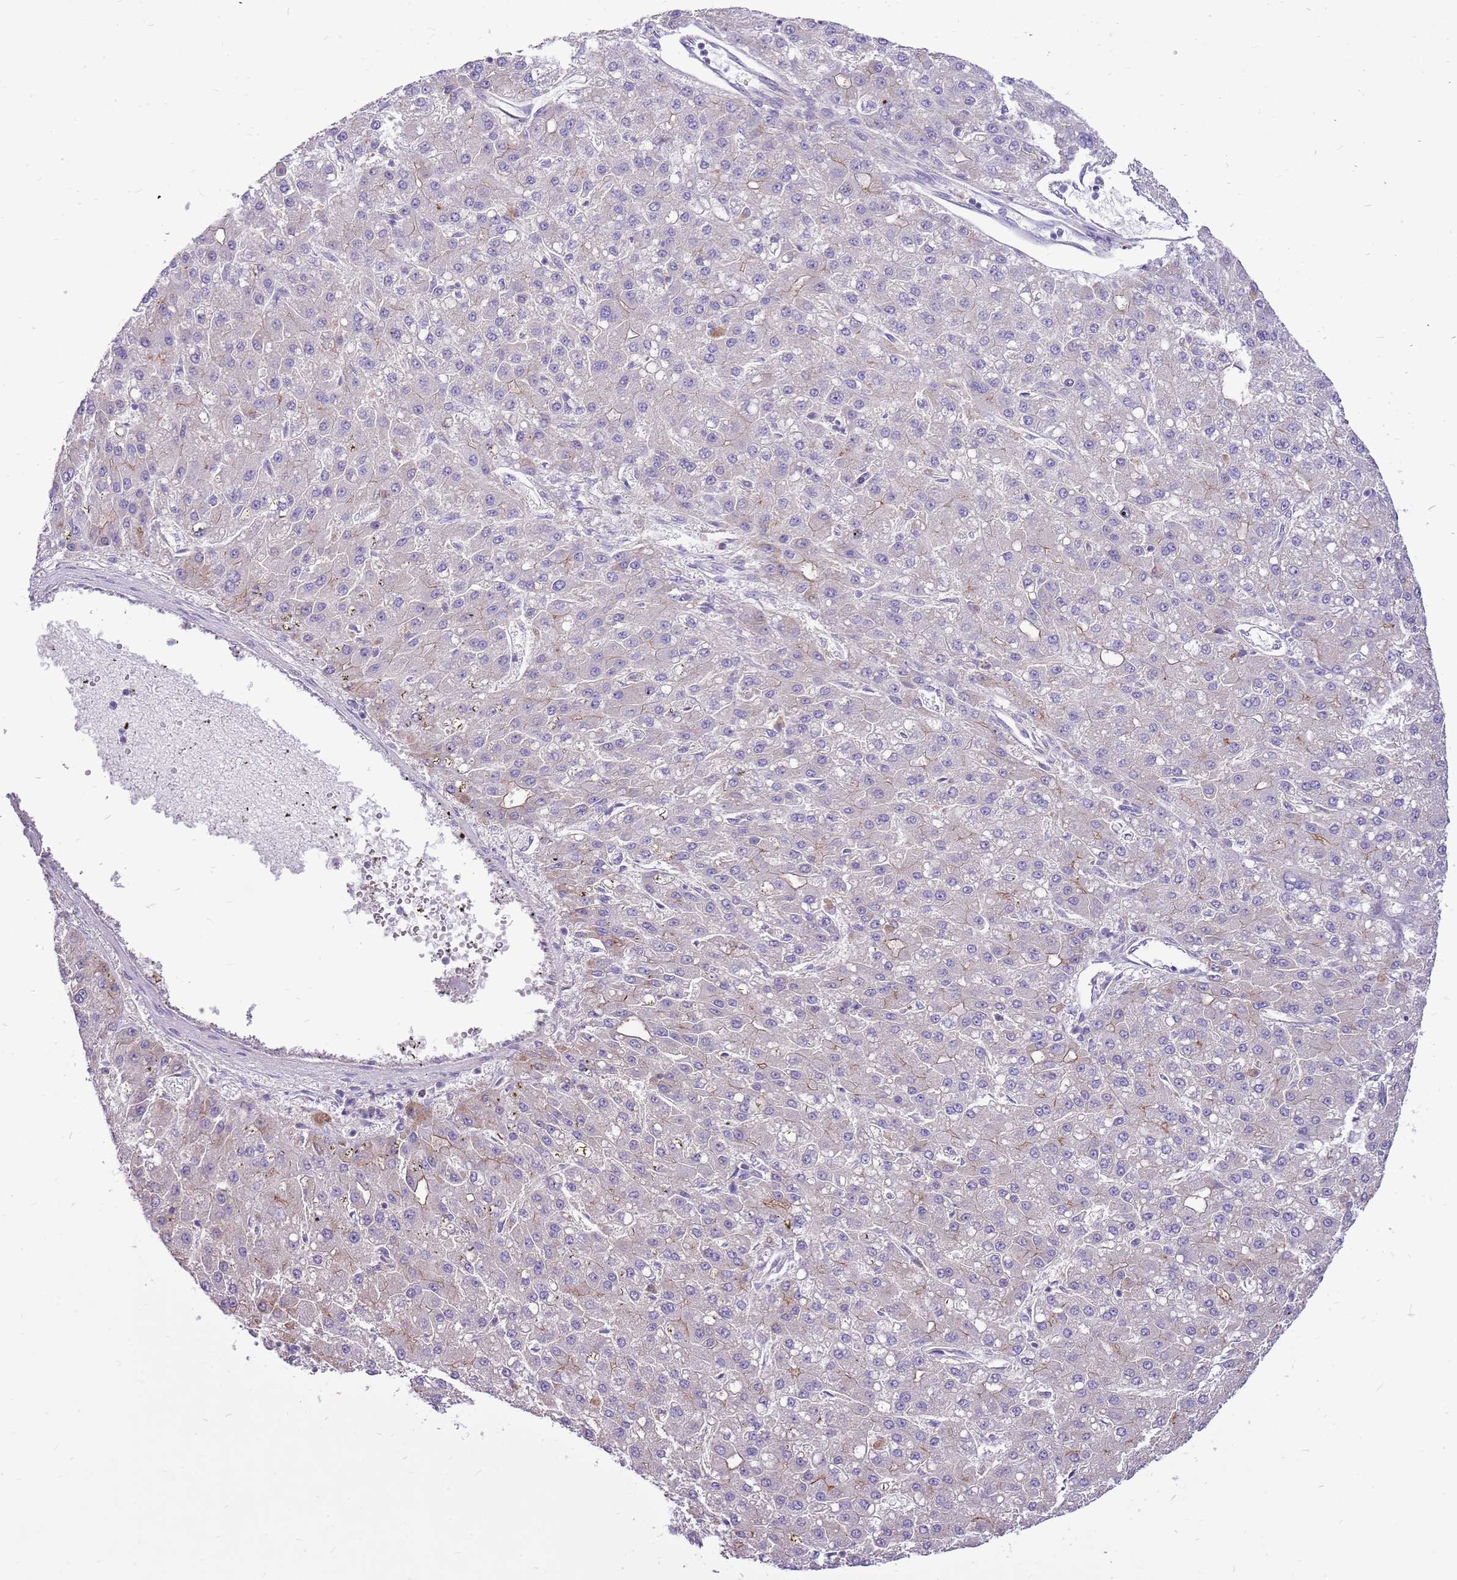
{"staining": {"intensity": "strong", "quantity": "<25%", "location": "cytoplasmic/membranous"}, "tissue": "liver cancer", "cell_type": "Tumor cells", "image_type": "cancer", "snomed": [{"axis": "morphology", "description": "Carcinoma, Hepatocellular, NOS"}, {"axis": "topography", "description": "Liver"}], "caption": "Tumor cells demonstrate medium levels of strong cytoplasmic/membranous expression in approximately <25% of cells in human hepatocellular carcinoma (liver).", "gene": "NTN4", "patient": {"sex": "male", "age": 67}}